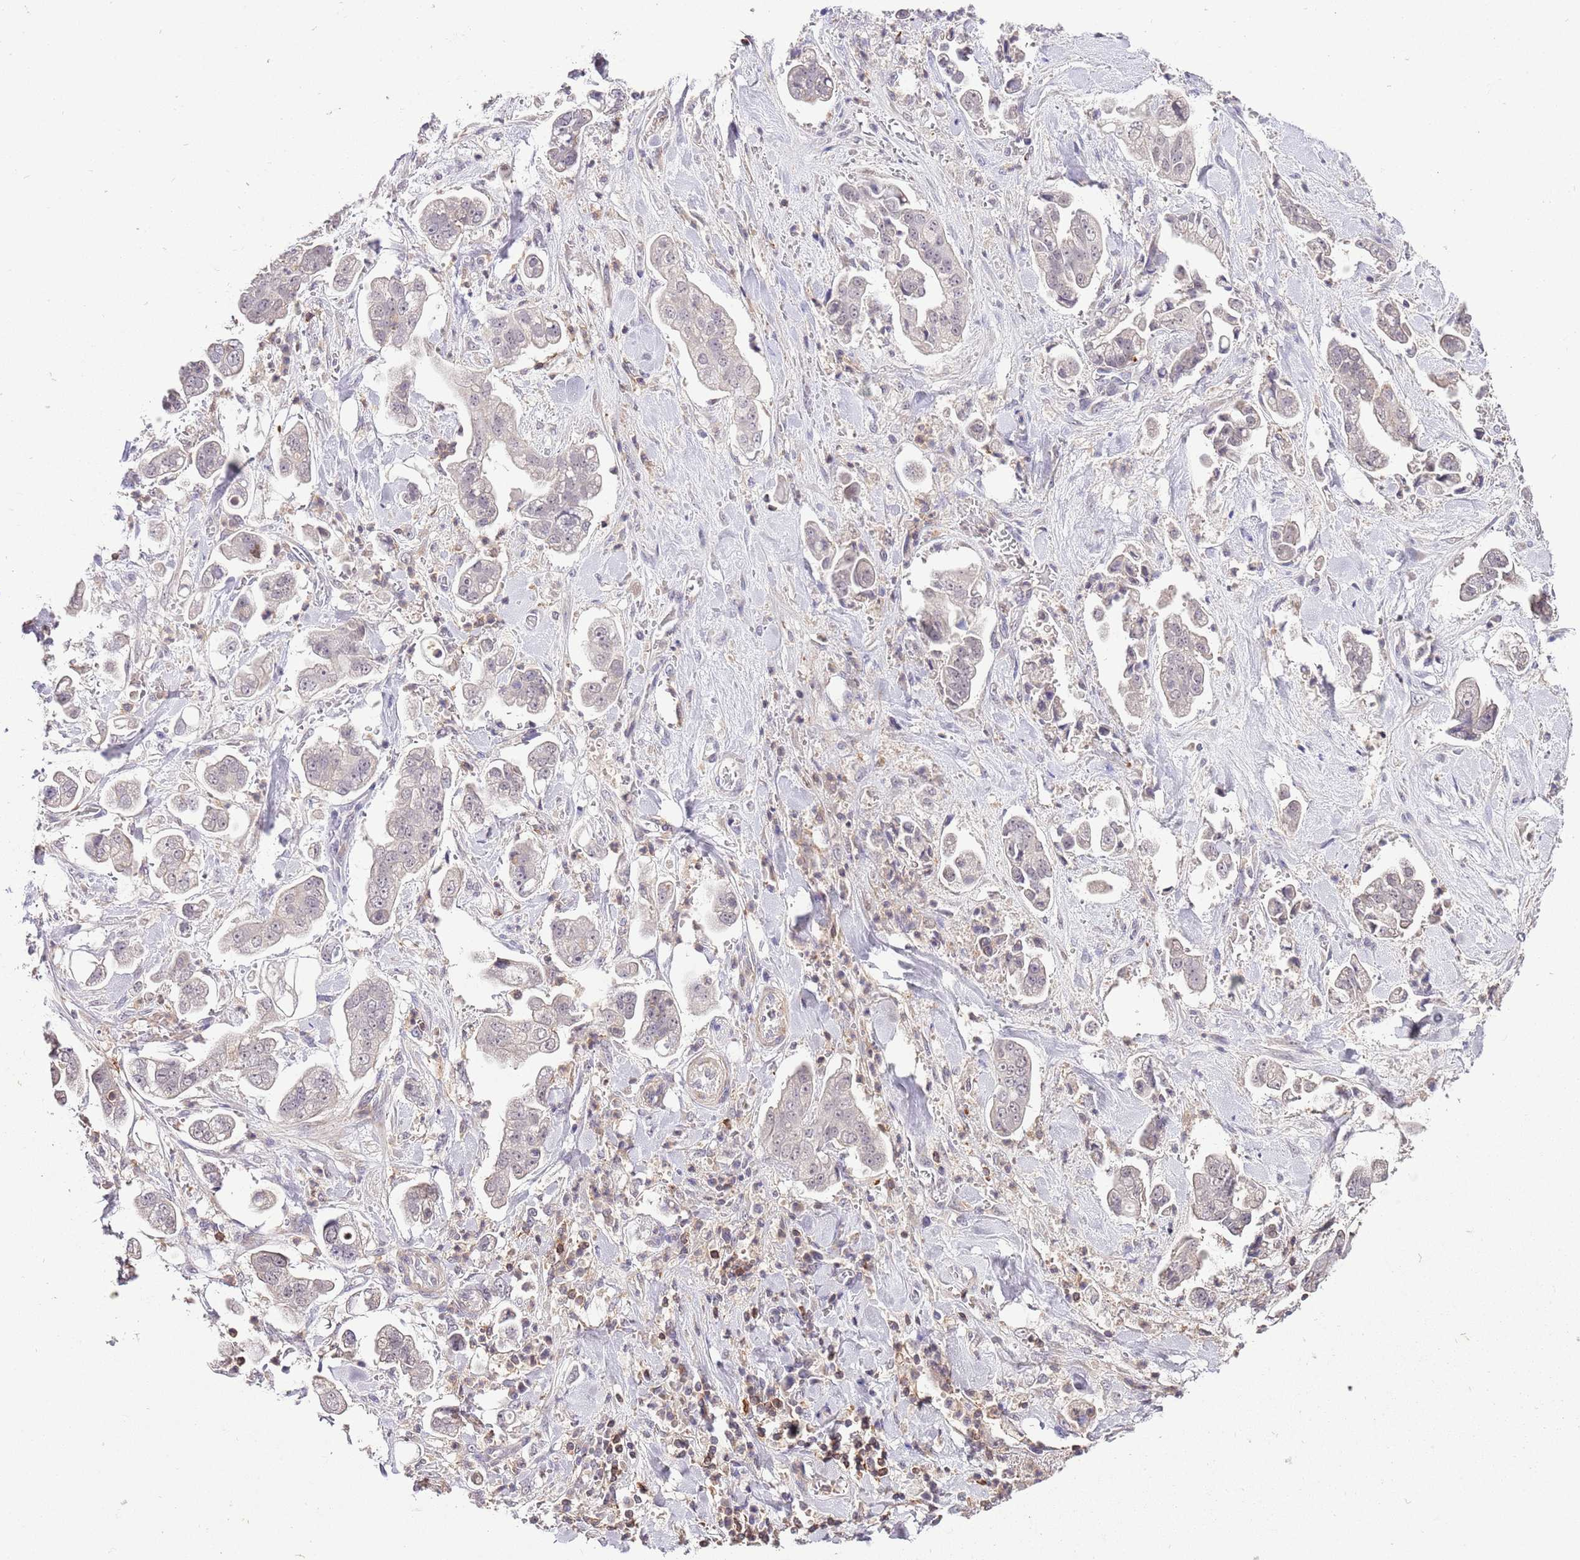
{"staining": {"intensity": "negative", "quantity": "none", "location": "none"}, "tissue": "stomach cancer", "cell_type": "Tumor cells", "image_type": "cancer", "snomed": [{"axis": "morphology", "description": "Adenocarcinoma, NOS"}, {"axis": "topography", "description": "Stomach"}], "caption": "Immunohistochemistry photomicrograph of neoplastic tissue: stomach adenocarcinoma stained with DAB shows no significant protein staining in tumor cells.", "gene": "EFHD1", "patient": {"sex": "male", "age": 62}}